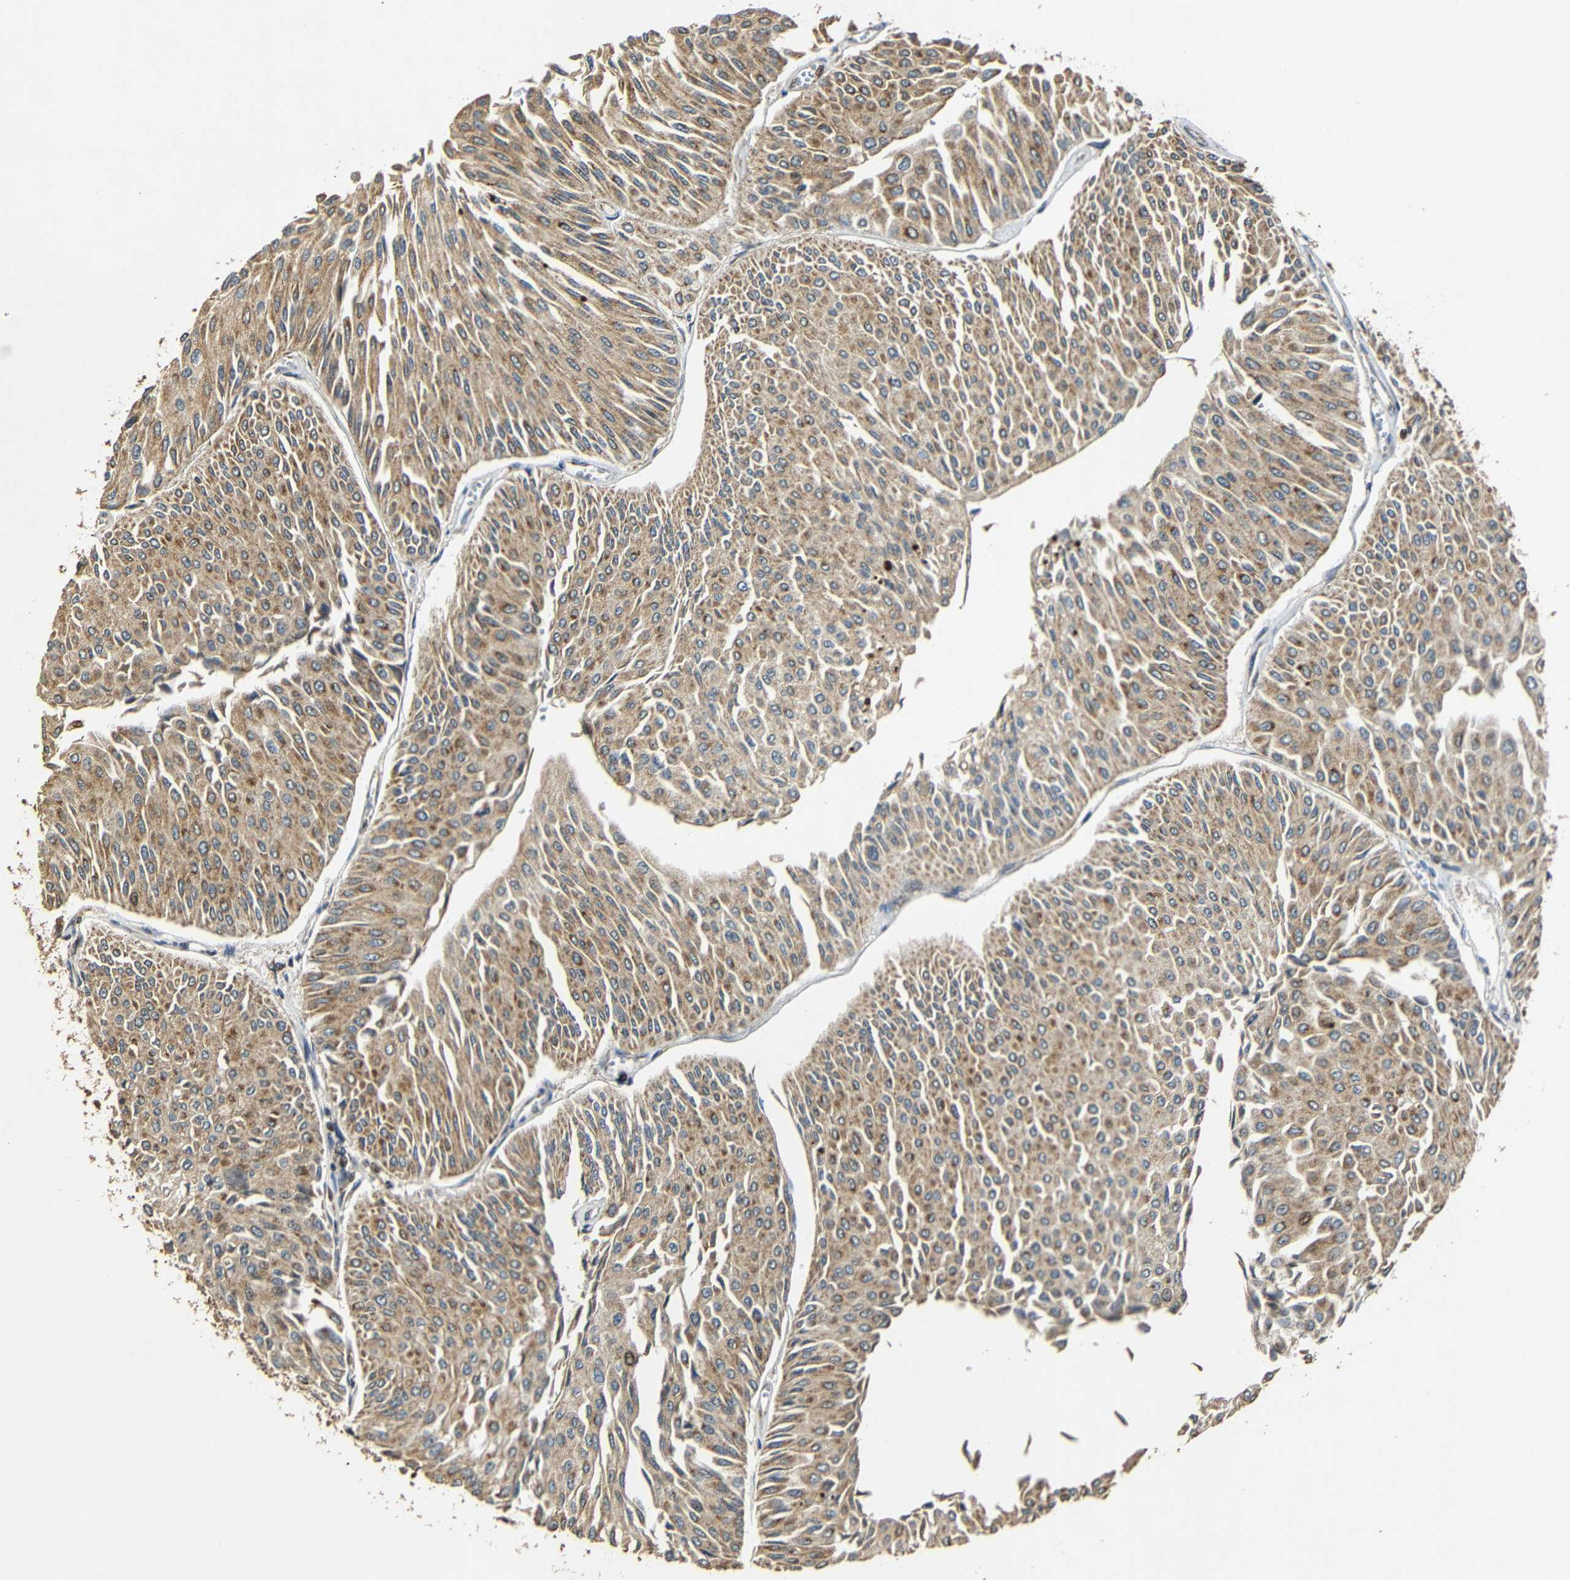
{"staining": {"intensity": "moderate", "quantity": ">75%", "location": "cytoplasmic/membranous"}, "tissue": "urothelial cancer", "cell_type": "Tumor cells", "image_type": "cancer", "snomed": [{"axis": "morphology", "description": "Urothelial carcinoma, Low grade"}, {"axis": "topography", "description": "Urinary bladder"}], "caption": "The image exhibits staining of urothelial cancer, revealing moderate cytoplasmic/membranous protein expression (brown color) within tumor cells.", "gene": "KAZALD1", "patient": {"sex": "male", "age": 67}}